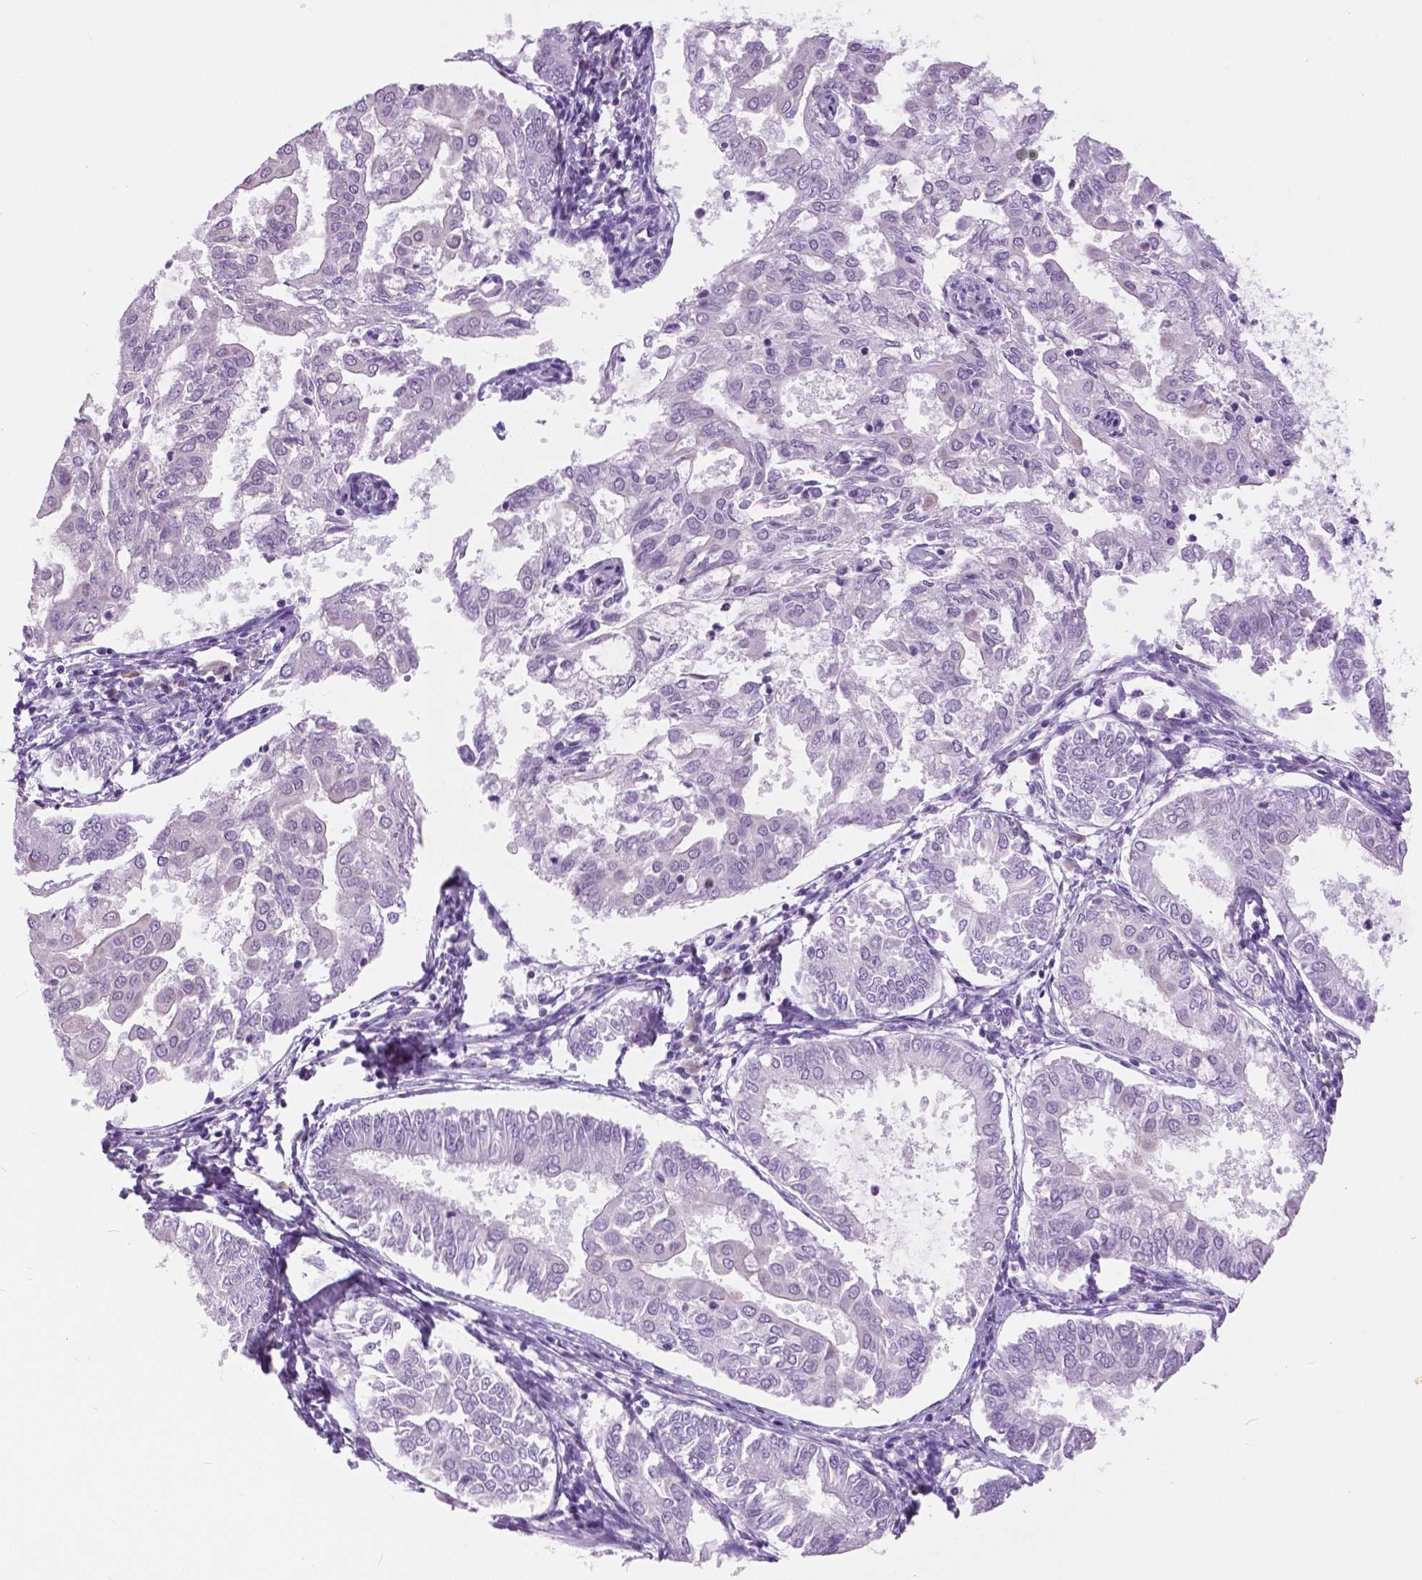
{"staining": {"intensity": "negative", "quantity": "none", "location": "none"}, "tissue": "endometrial cancer", "cell_type": "Tumor cells", "image_type": "cancer", "snomed": [{"axis": "morphology", "description": "Adenocarcinoma, NOS"}, {"axis": "topography", "description": "Endometrium"}], "caption": "High magnification brightfield microscopy of endometrial cancer (adenocarcinoma) stained with DAB (3,3'-diaminobenzidine) (brown) and counterstained with hematoxylin (blue): tumor cells show no significant expression.", "gene": "MYOM1", "patient": {"sex": "female", "age": 68}}